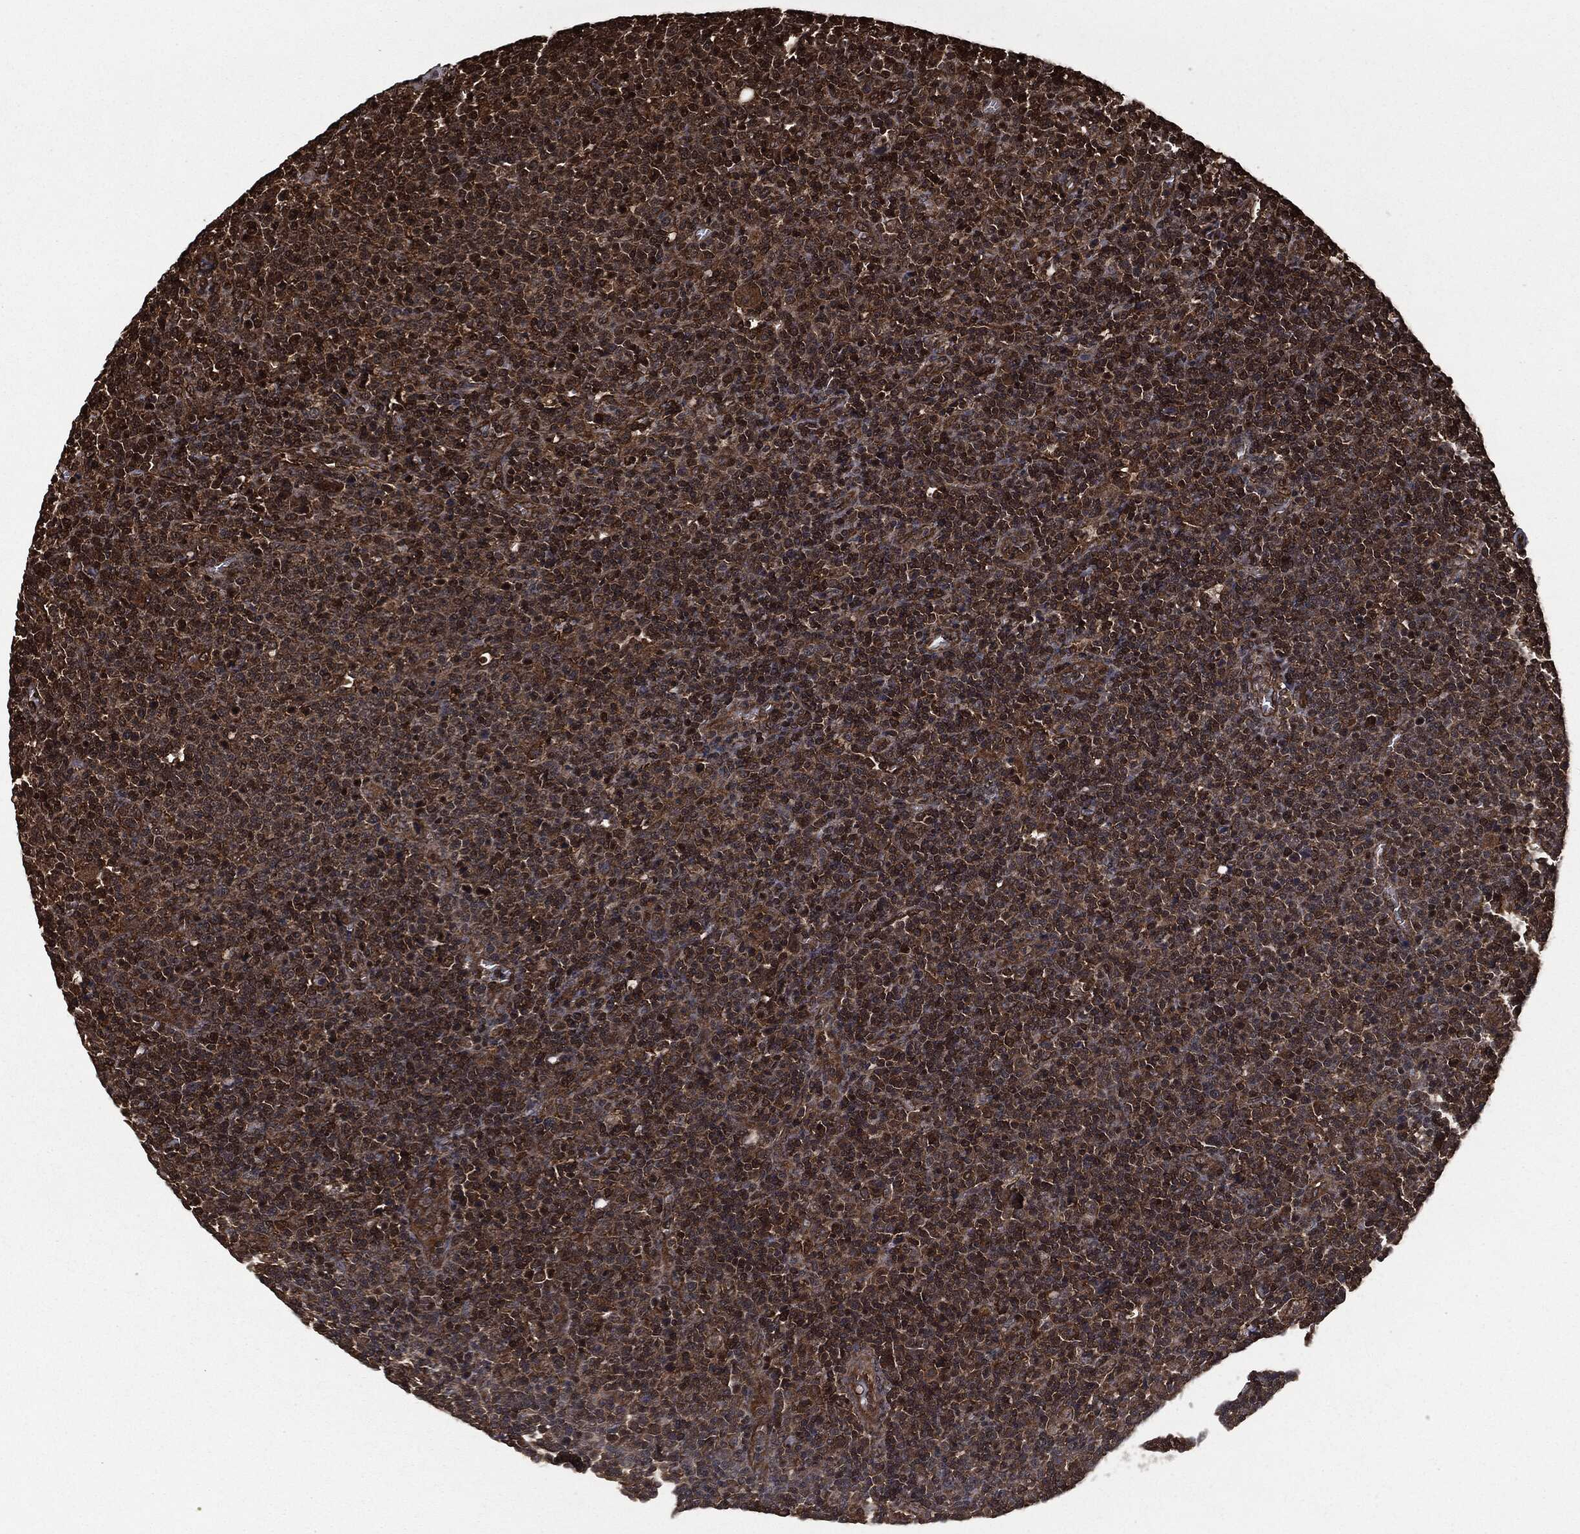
{"staining": {"intensity": "moderate", "quantity": ">75%", "location": "cytoplasmic/membranous"}, "tissue": "lymphoma", "cell_type": "Tumor cells", "image_type": "cancer", "snomed": [{"axis": "morphology", "description": "Malignant lymphoma, non-Hodgkin's type, High grade"}, {"axis": "topography", "description": "Lymph node"}], "caption": "Immunohistochemical staining of human high-grade malignant lymphoma, non-Hodgkin's type reveals medium levels of moderate cytoplasmic/membranous staining in about >75% of tumor cells.", "gene": "HRAS", "patient": {"sex": "male", "age": 61}}